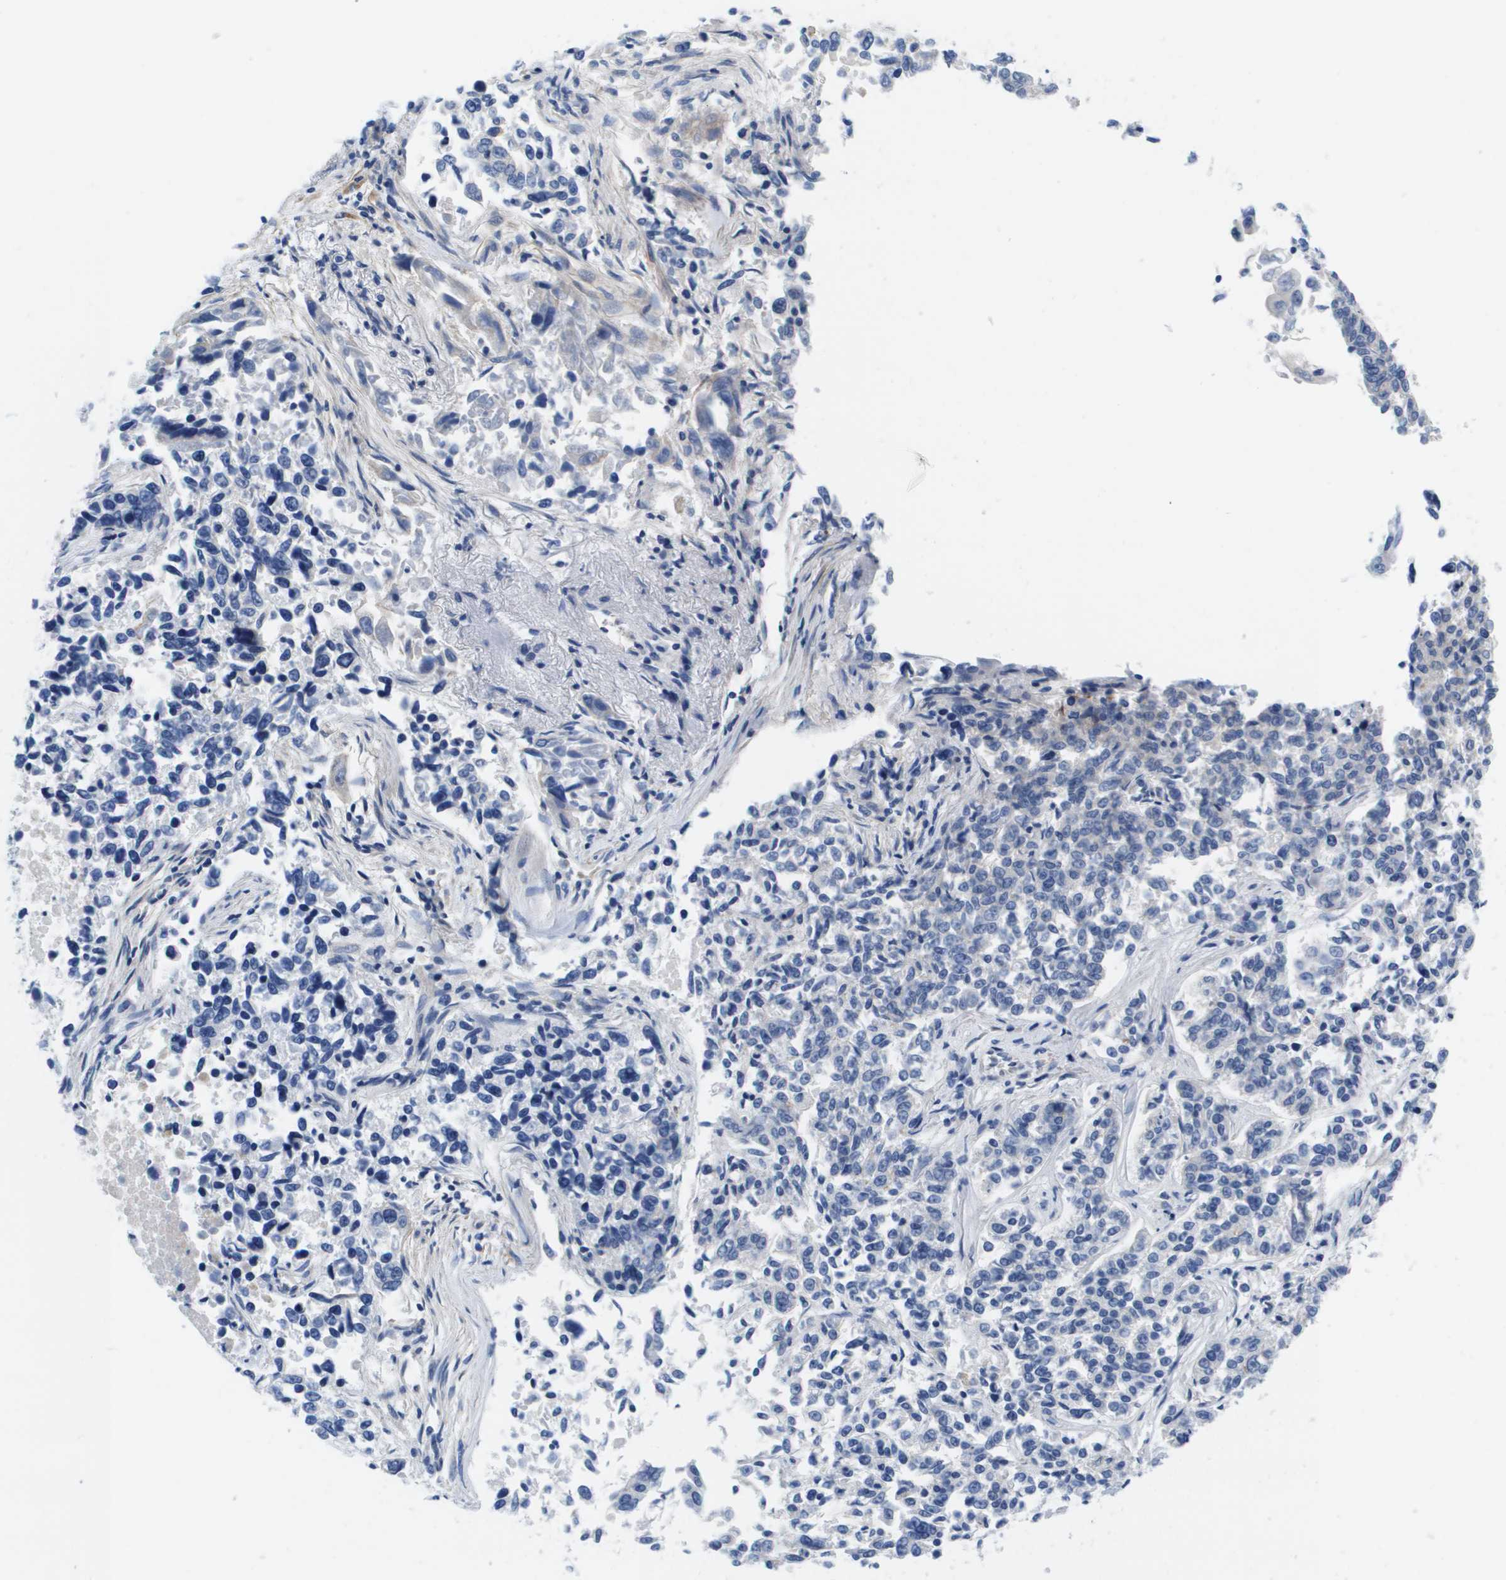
{"staining": {"intensity": "negative", "quantity": "none", "location": "none"}, "tissue": "lung cancer", "cell_type": "Tumor cells", "image_type": "cancer", "snomed": [{"axis": "morphology", "description": "Normal tissue, NOS"}, {"axis": "morphology", "description": "Adenocarcinoma, NOS"}, {"axis": "topography", "description": "Lung"}], "caption": "Tumor cells show no significant staining in lung cancer (adenocarcinoma).", "gene": "APOA1", "patient": {"sex": "male", "age": 59}}